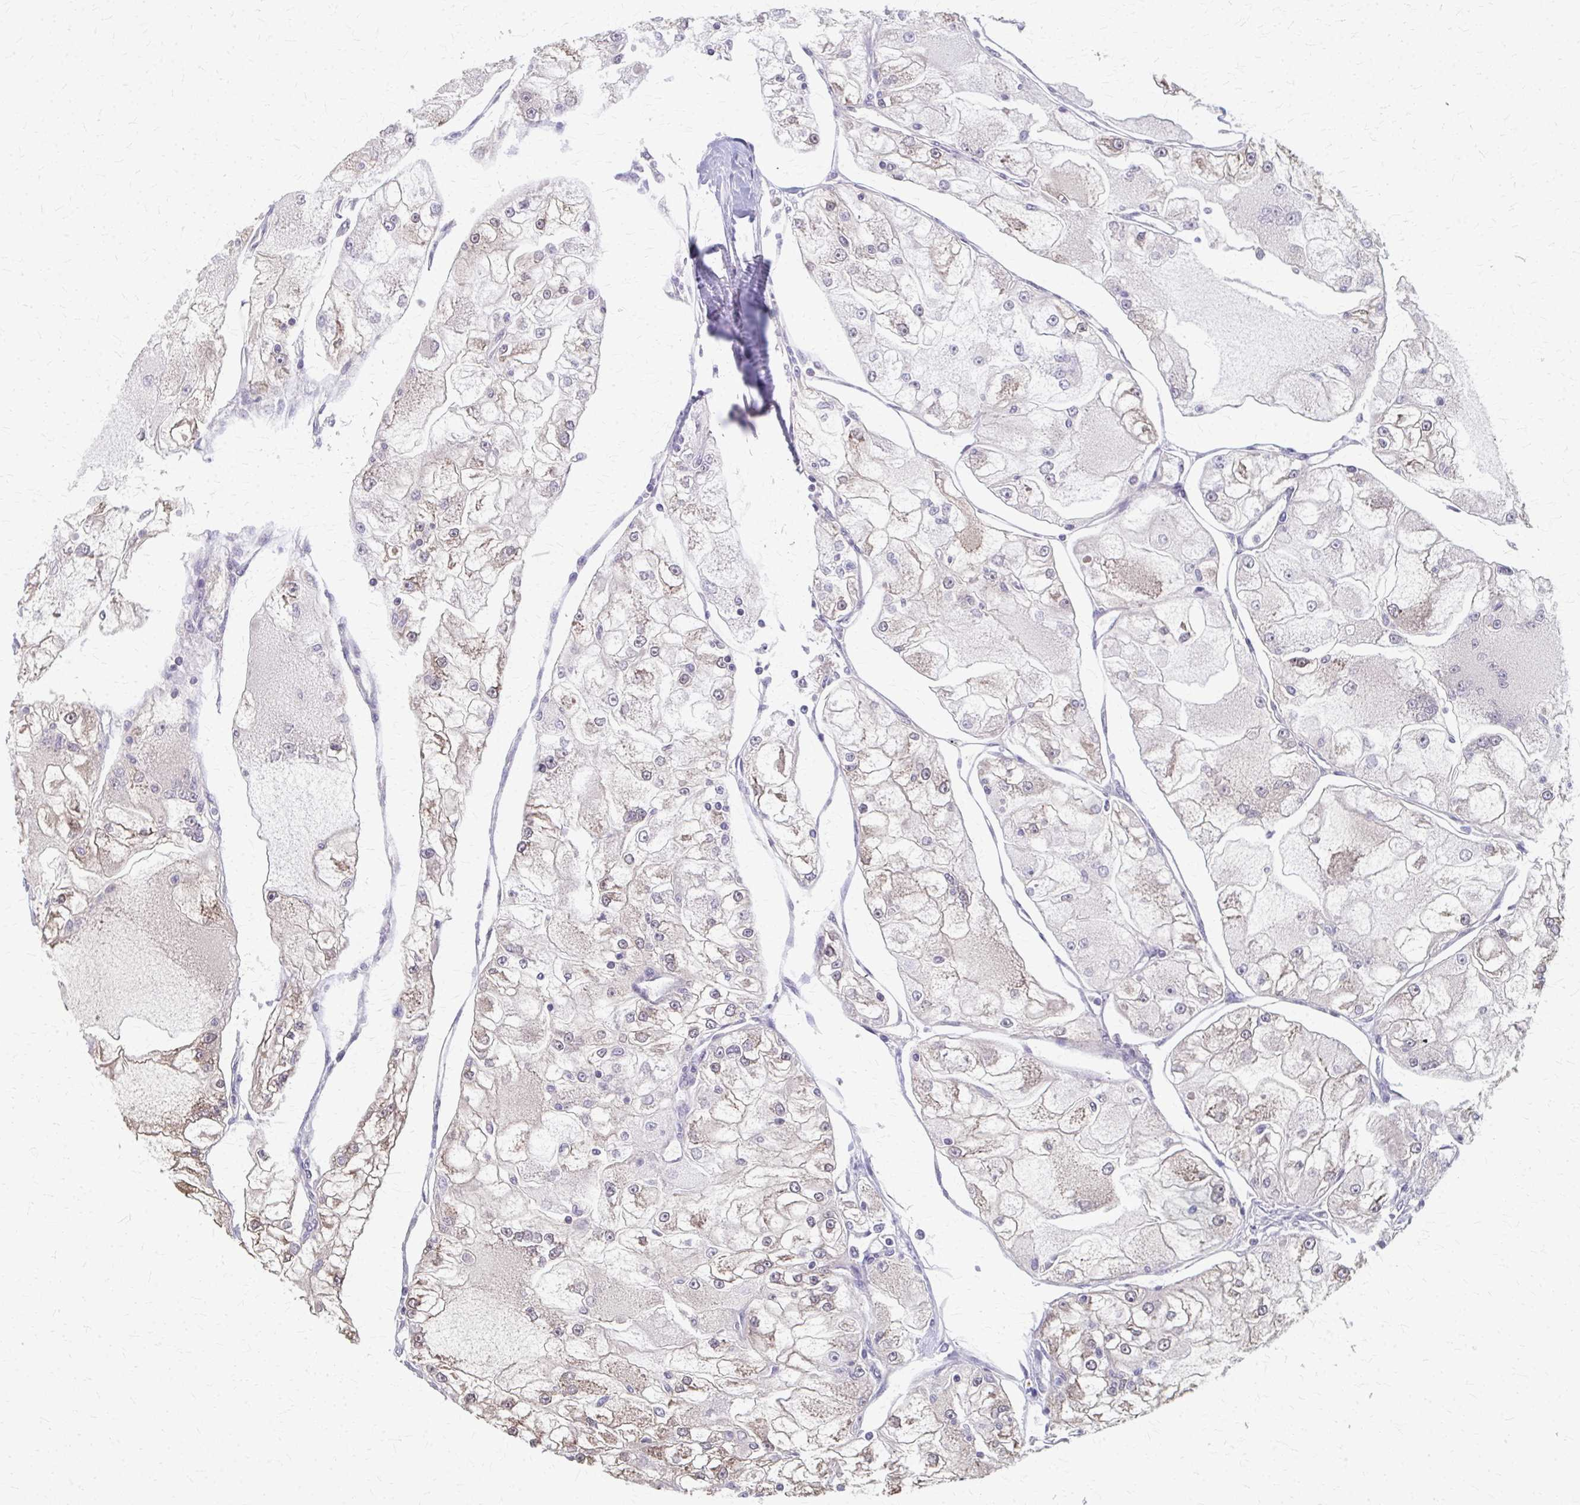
{"staining": {"intensity": "weak", "quantity": "25%-75%", "location": "cytoplasmic/membranous"}, "tissue": "renal cancer", "cell_type": "Tumor cells", "image_type": "cancer", "snomed": [{"axis": "morphology", "description": "Adenocarcinoma, NOS"}, {"axis": "topography", "description": "Kidney"}], "caption": "Protein expression analysis of human renal adenocarcinoma reveals weak cytoplasmic/membranous staining in approximately 25%-75% of tumor cells. Nuclei are stained in blue.", "gene": "RABGAP1L", "patient": {"sex": "female", "age": 72}}